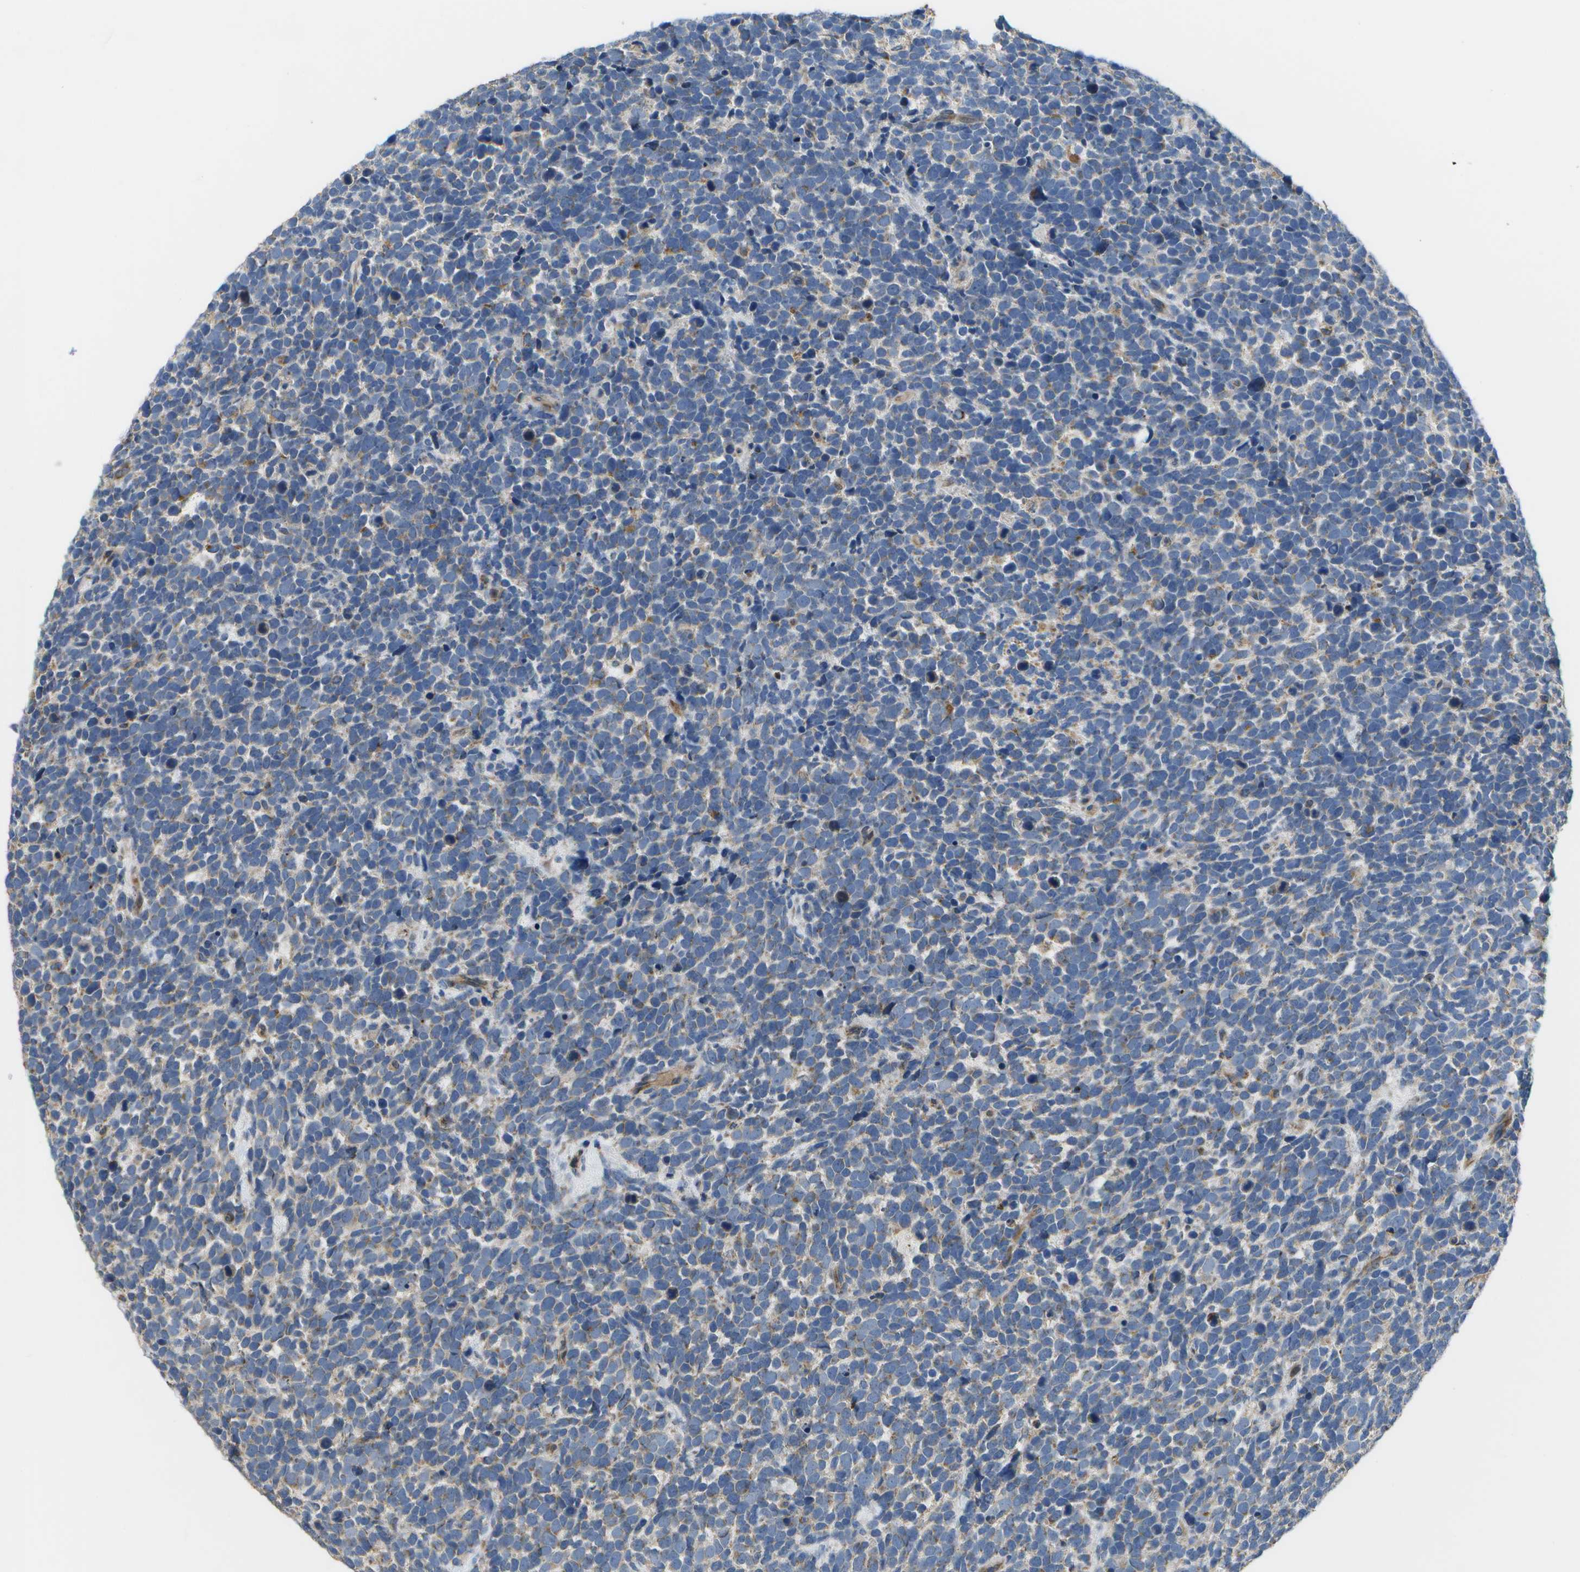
{"staining": {"intensity": "weak", "quantity": "<25%", "location": "cytoplasmic/membranous"}, "tissue": "urothelial cancer", "cell_type": "Tumor cells", "image_type": "cancer", "snomed": [{"axis": "morphology", "description": "Urothelial carcinoma, High grade"}, {"axis": "topography", "description": "Urinary bladder"}], "caption": "This is an immunohistochemistry image of high-grade urothelial carcinoma. There is no expression in tumor cells.", "gene": "HADHA", "patient": {"sex": "female", "age": 82}}